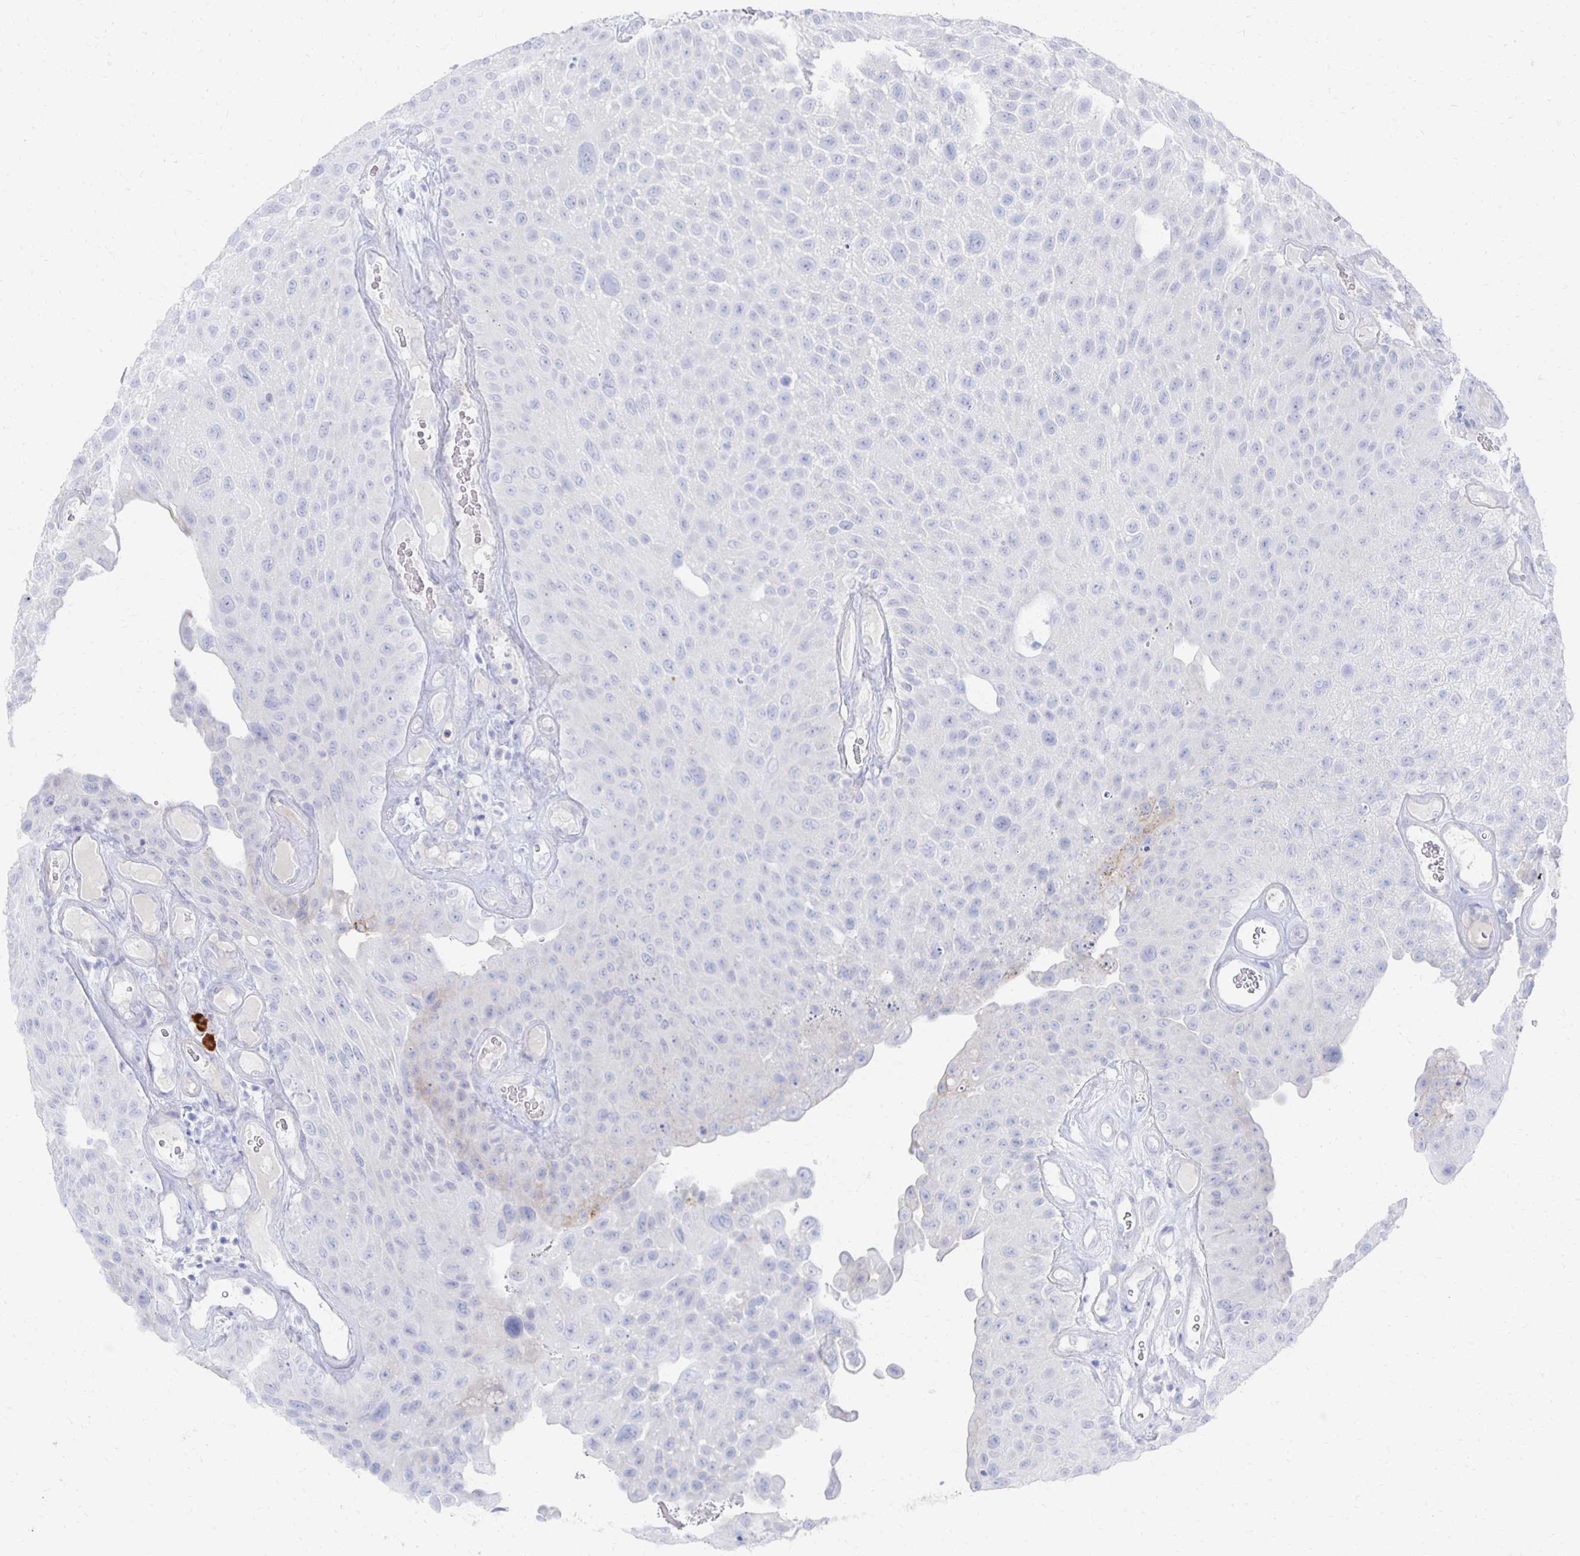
{"staining": {"intensity": "negative", "quantity": "none", "location": "none"}, "tissue": "urothelial cancer", "cell_type": "Tumor cells", "image_type": "cancer", "snomed": [{"axis": "morphology", "description": "Urothelial carcinoma, Low grade"}, {"axis": "topography", "description": "Urinary bladder"}], "caption": "Micrograph shows no significant protein staining in tumor cells of urothelial carcinoma (low-grade).", "gene": "PRDM7", "patient": {"sex": "male", "age": 72}}